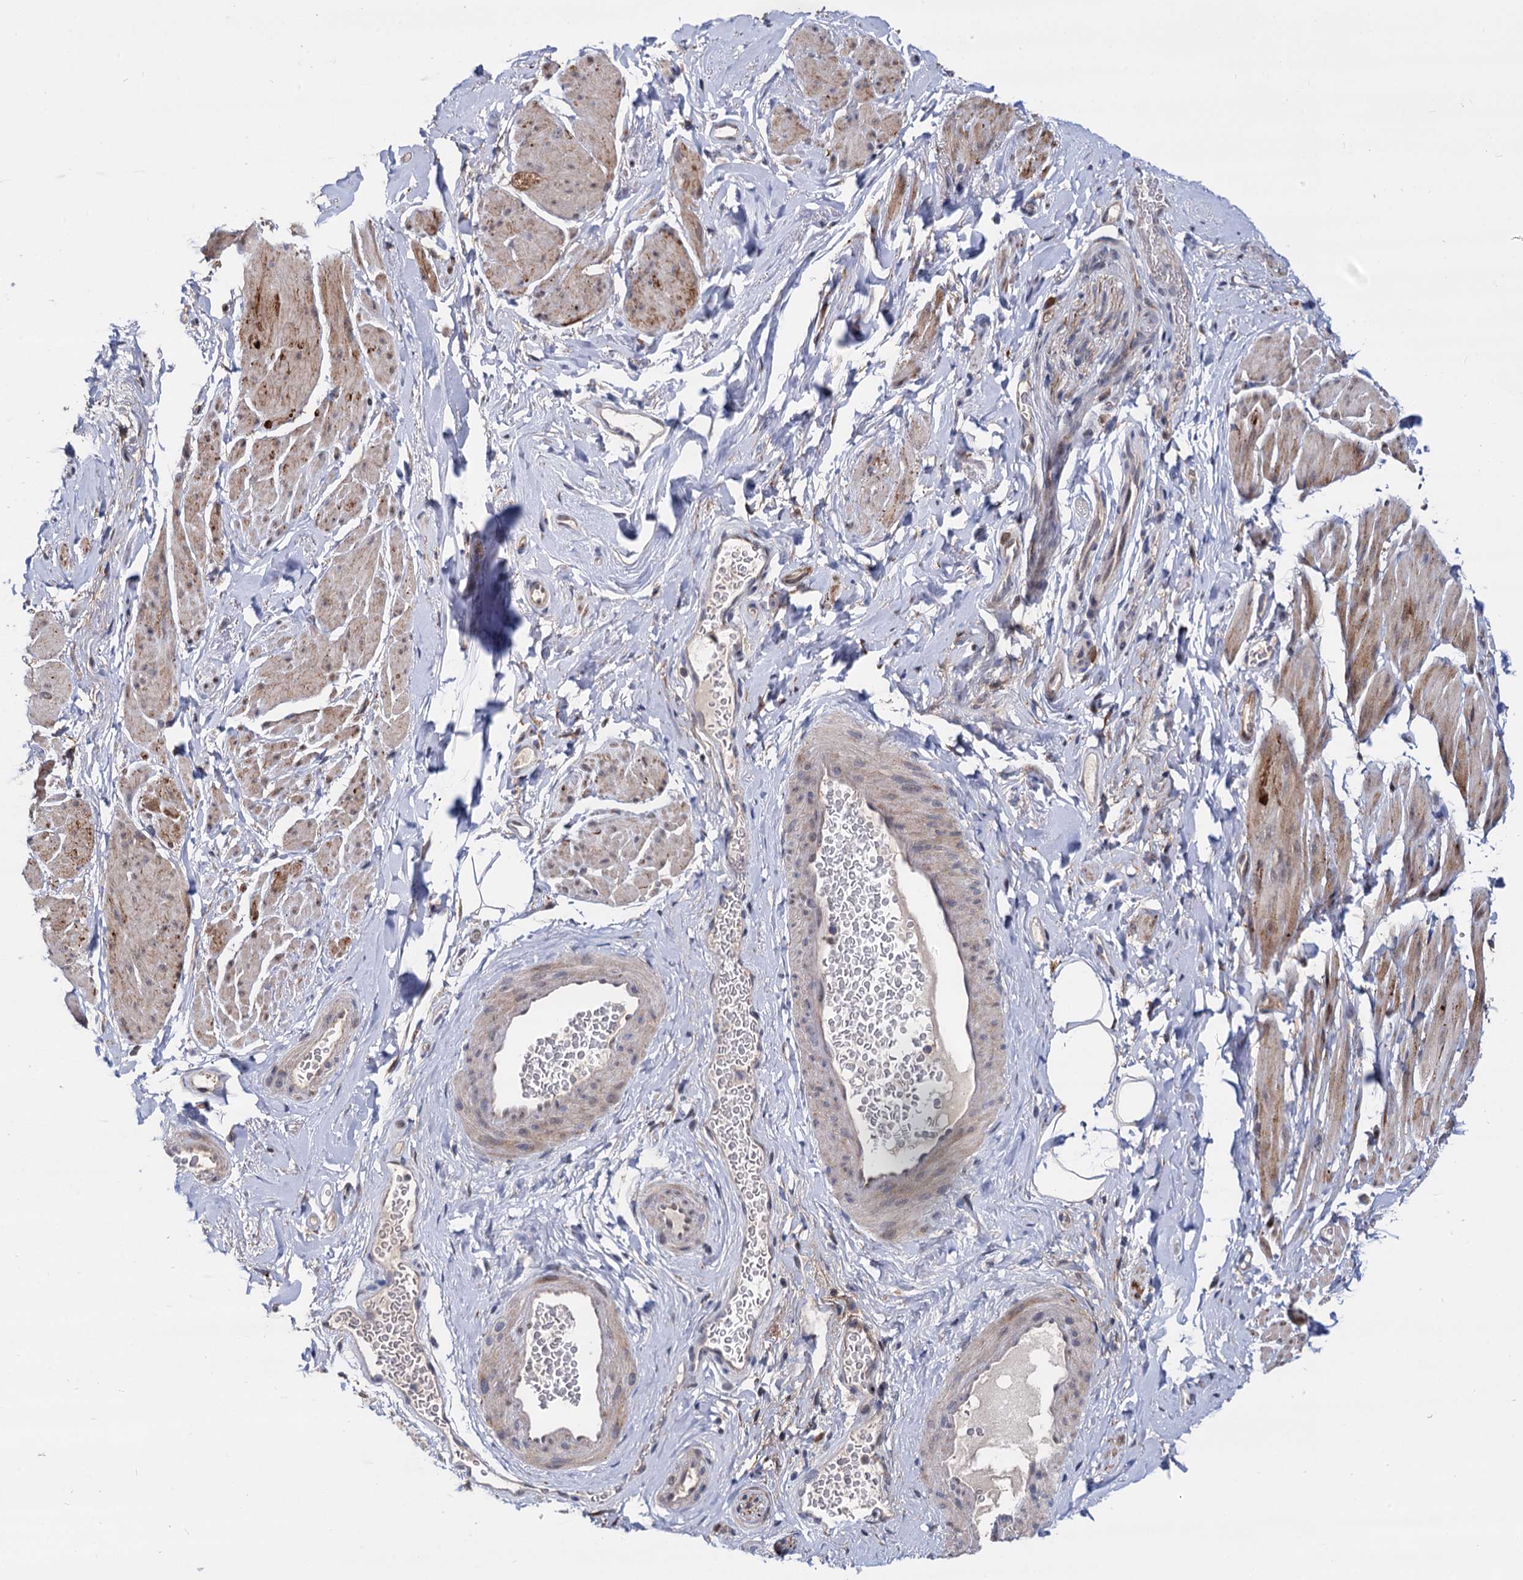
{"staining": {"intensity": "moderate", "quantity": "25%-75%", "location": "cytoplasmic/membranous,nuclear"}, "tissue": "smooth muscle", "cell_type": "Smooth muscle cells", "image_type": "normal", "snomed": [{"axis": "morphology", "description": "Normal tissue, NOS"}, {"axis": "topography", "description": "Smooth muscle"}, {"axis": "topography", "description": "Peripheral nerve tissue"}], "caption": "Benign smooth muscle was stained to show a protein in brown. There is medium levels of moderate cytoplasmic/membranous,nuclear positivity in about 25%-75% of smooth muscle cells. (brown staining indicates protein expression, while blue staining denotes nuclei).", "gene": "PSMD4", "patient": {"sex": "male", "age": 69}}